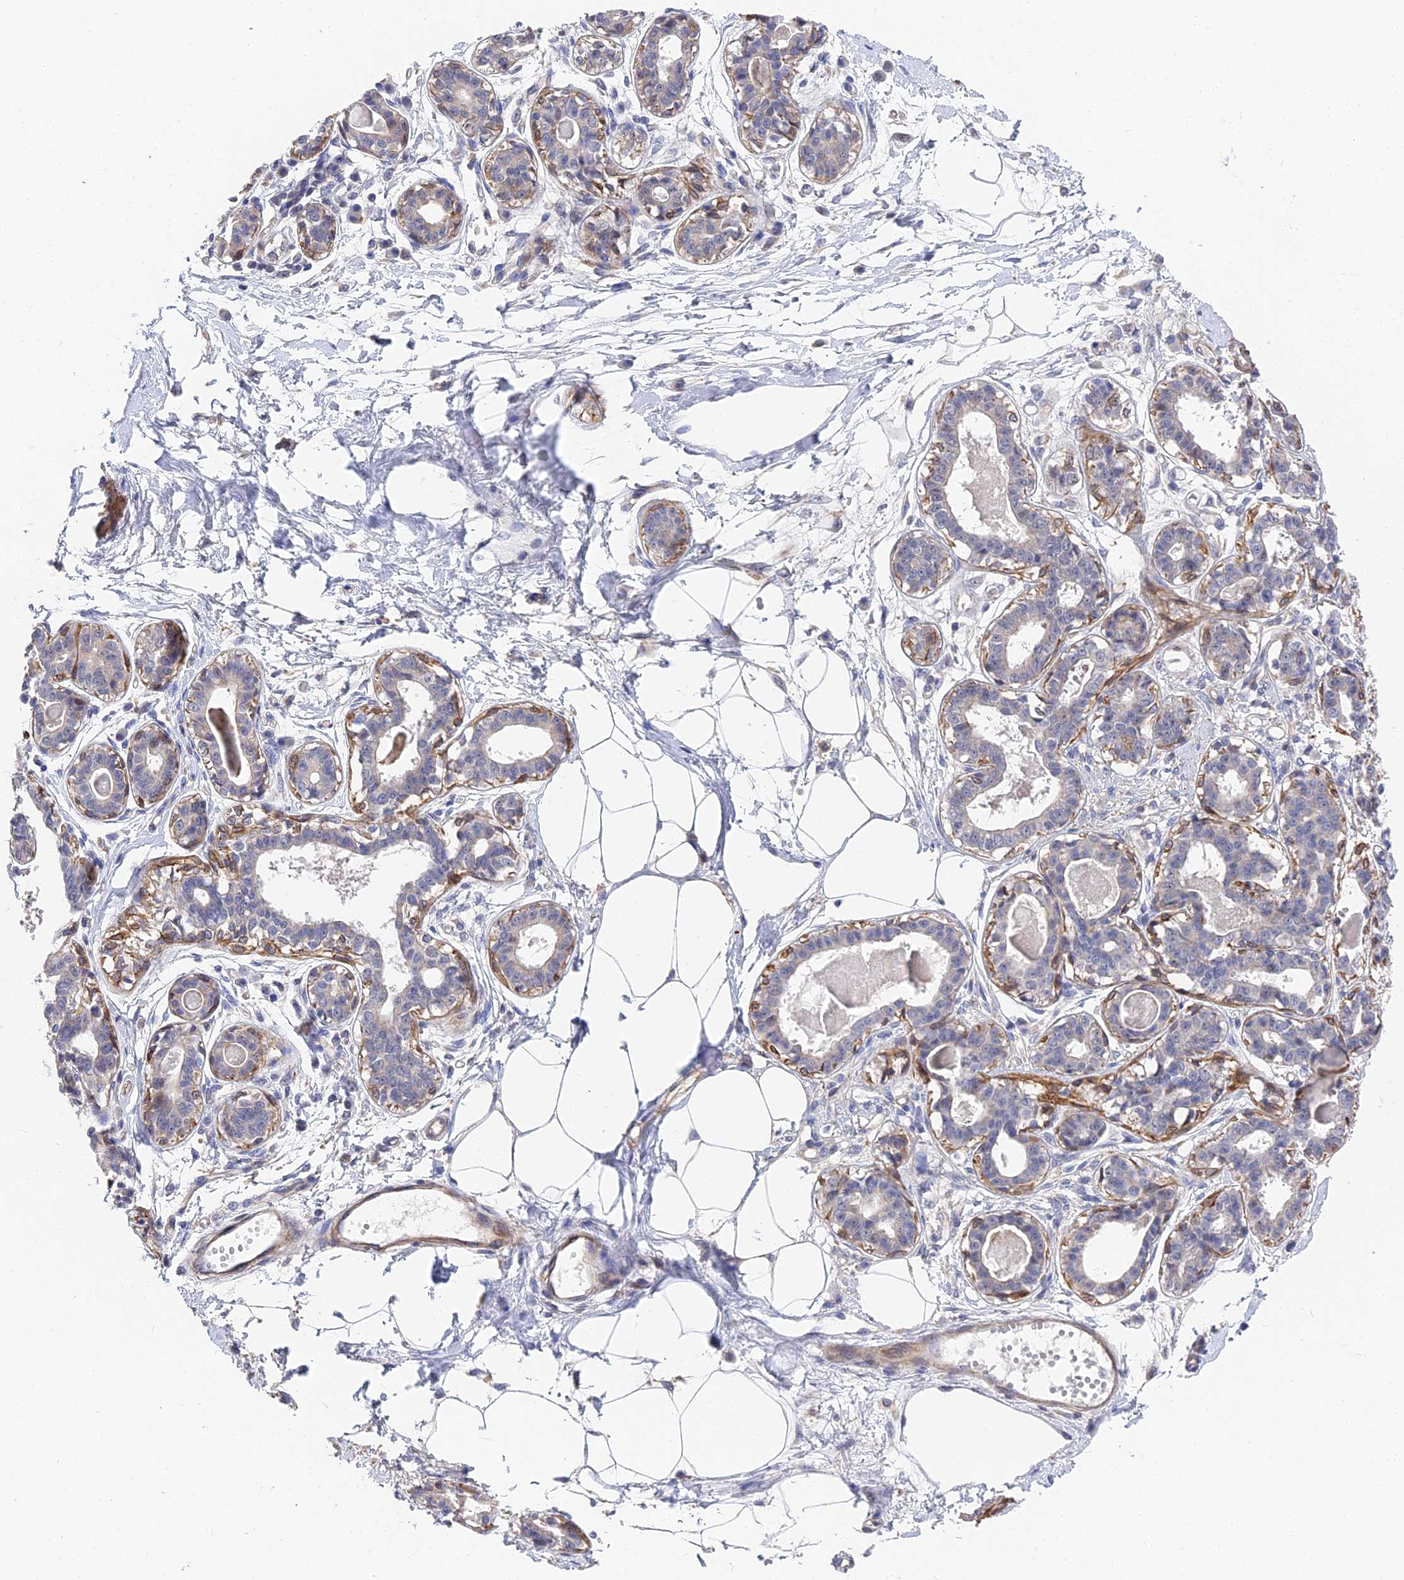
{"staining": {"intensity": "negative", "quantity": "none", "location": "none"}, "tissue": "breast", "cell_type": "Adipocytes", "image_type": "normal", "snomed": [{"axis": "morphology", "description": "Normal tissue, NOS"}, {"axis": "topography", "description": "Breast"}], "caption": "This micrograph is of benign breast stained with immunohistochemistry to label a protein in brown with the nuclei are counter-stained blue. There is no staining in adipocytes. (Stains: DAB (3,3'-diaminobenzidine) immunohistochemistry with hematoxylin counter stain, Microscopy: brightfield microscopy at high magnification).", "gene": "CCDC113", "patient": {"sex": "female", "age": 45}}